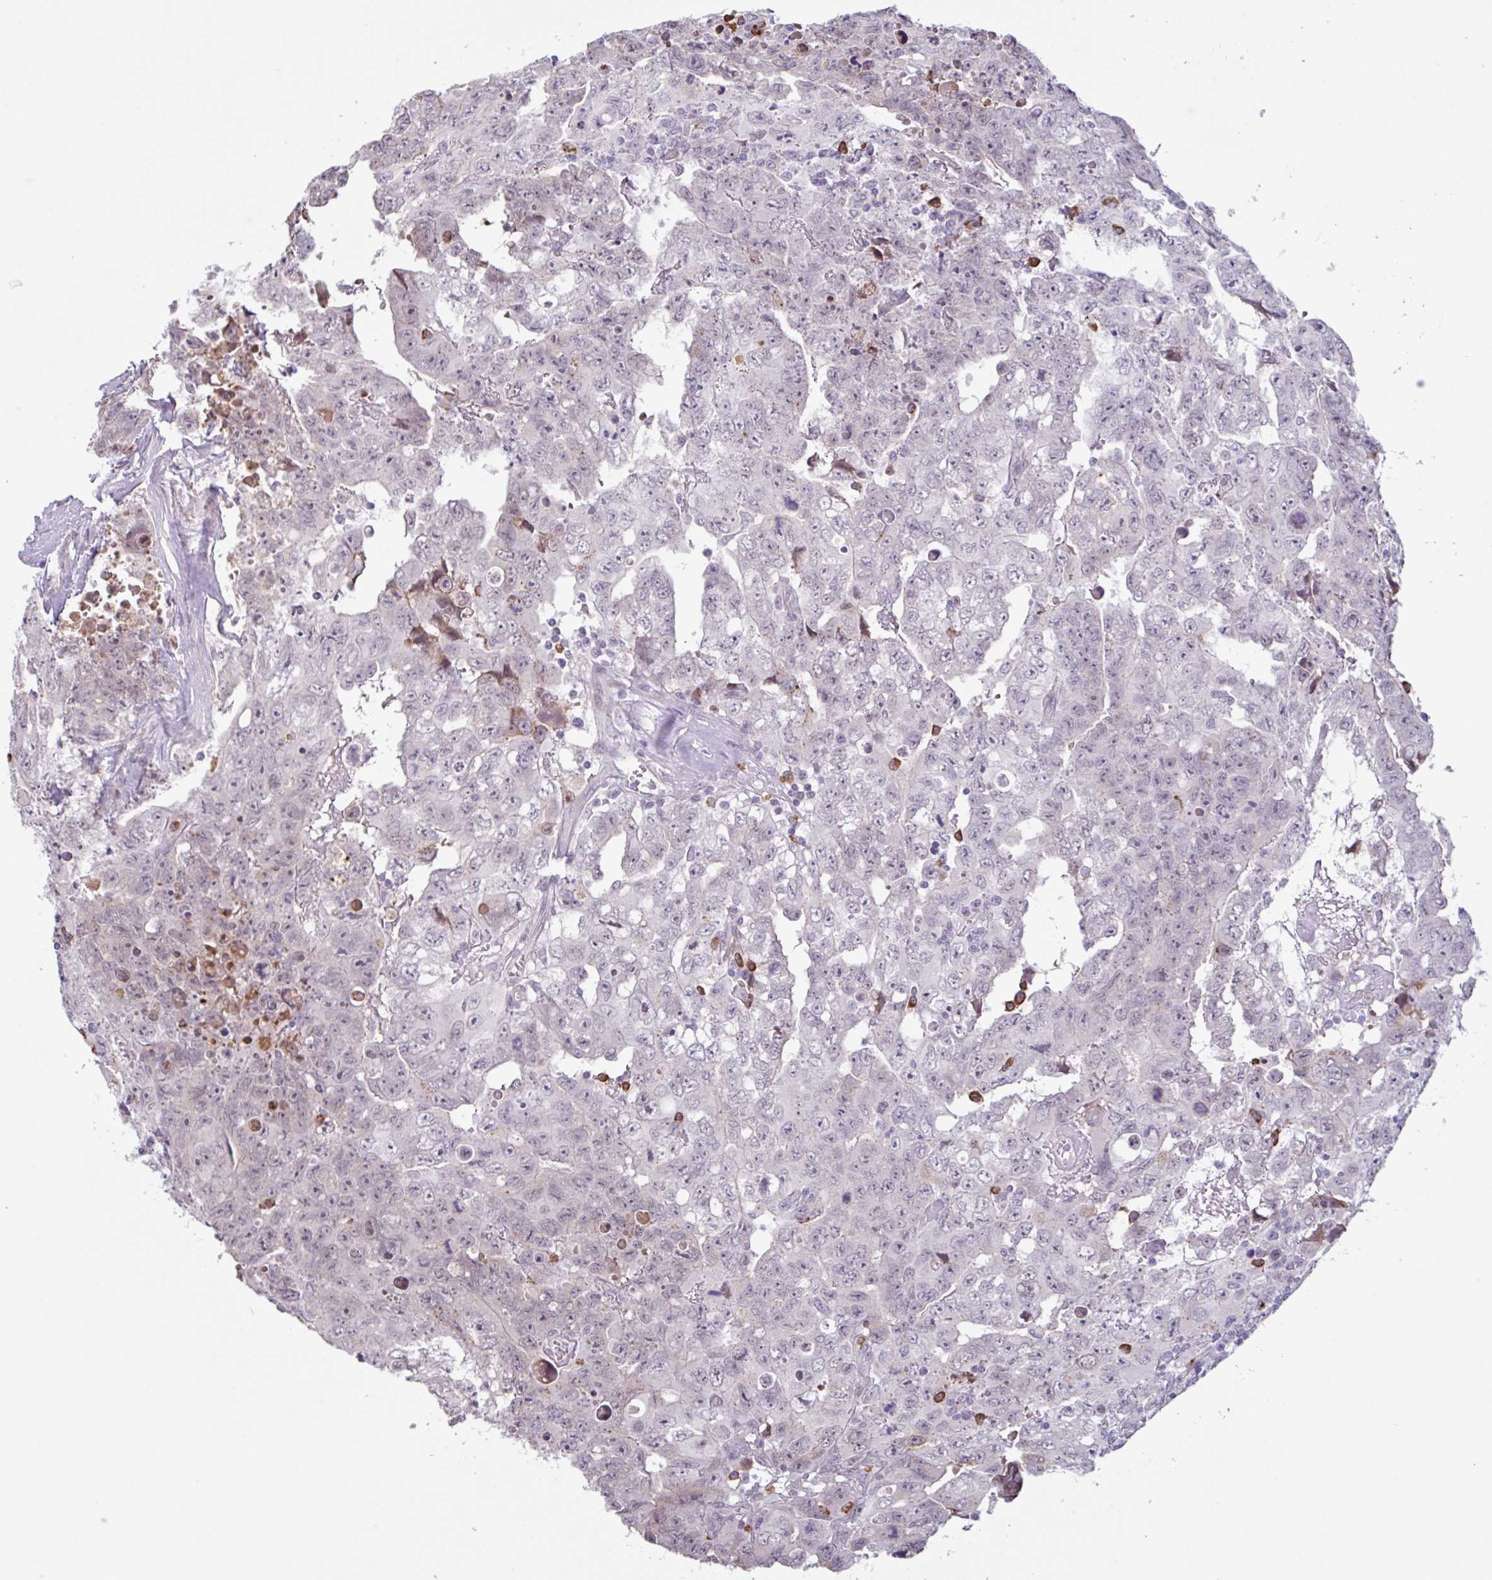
{"staining": {"intensity": "negative", "quantity": "none", "location": "none"}, "tissue": "testis cancer", "cell_type": "Tumor cells", "image_type": "cancer", "snomed": [{"axis": "morphology", "description": "Carcinoma, Embryonal, NOS"}, {"axis": "topography", "description": "Testis"}], "caption": "Human testis embryonal carcinoma stained for a protein using IHC shows no expression in tumor cells.", "gene": "TAF1D", "patient": {"sex": "male", "age": 24}}